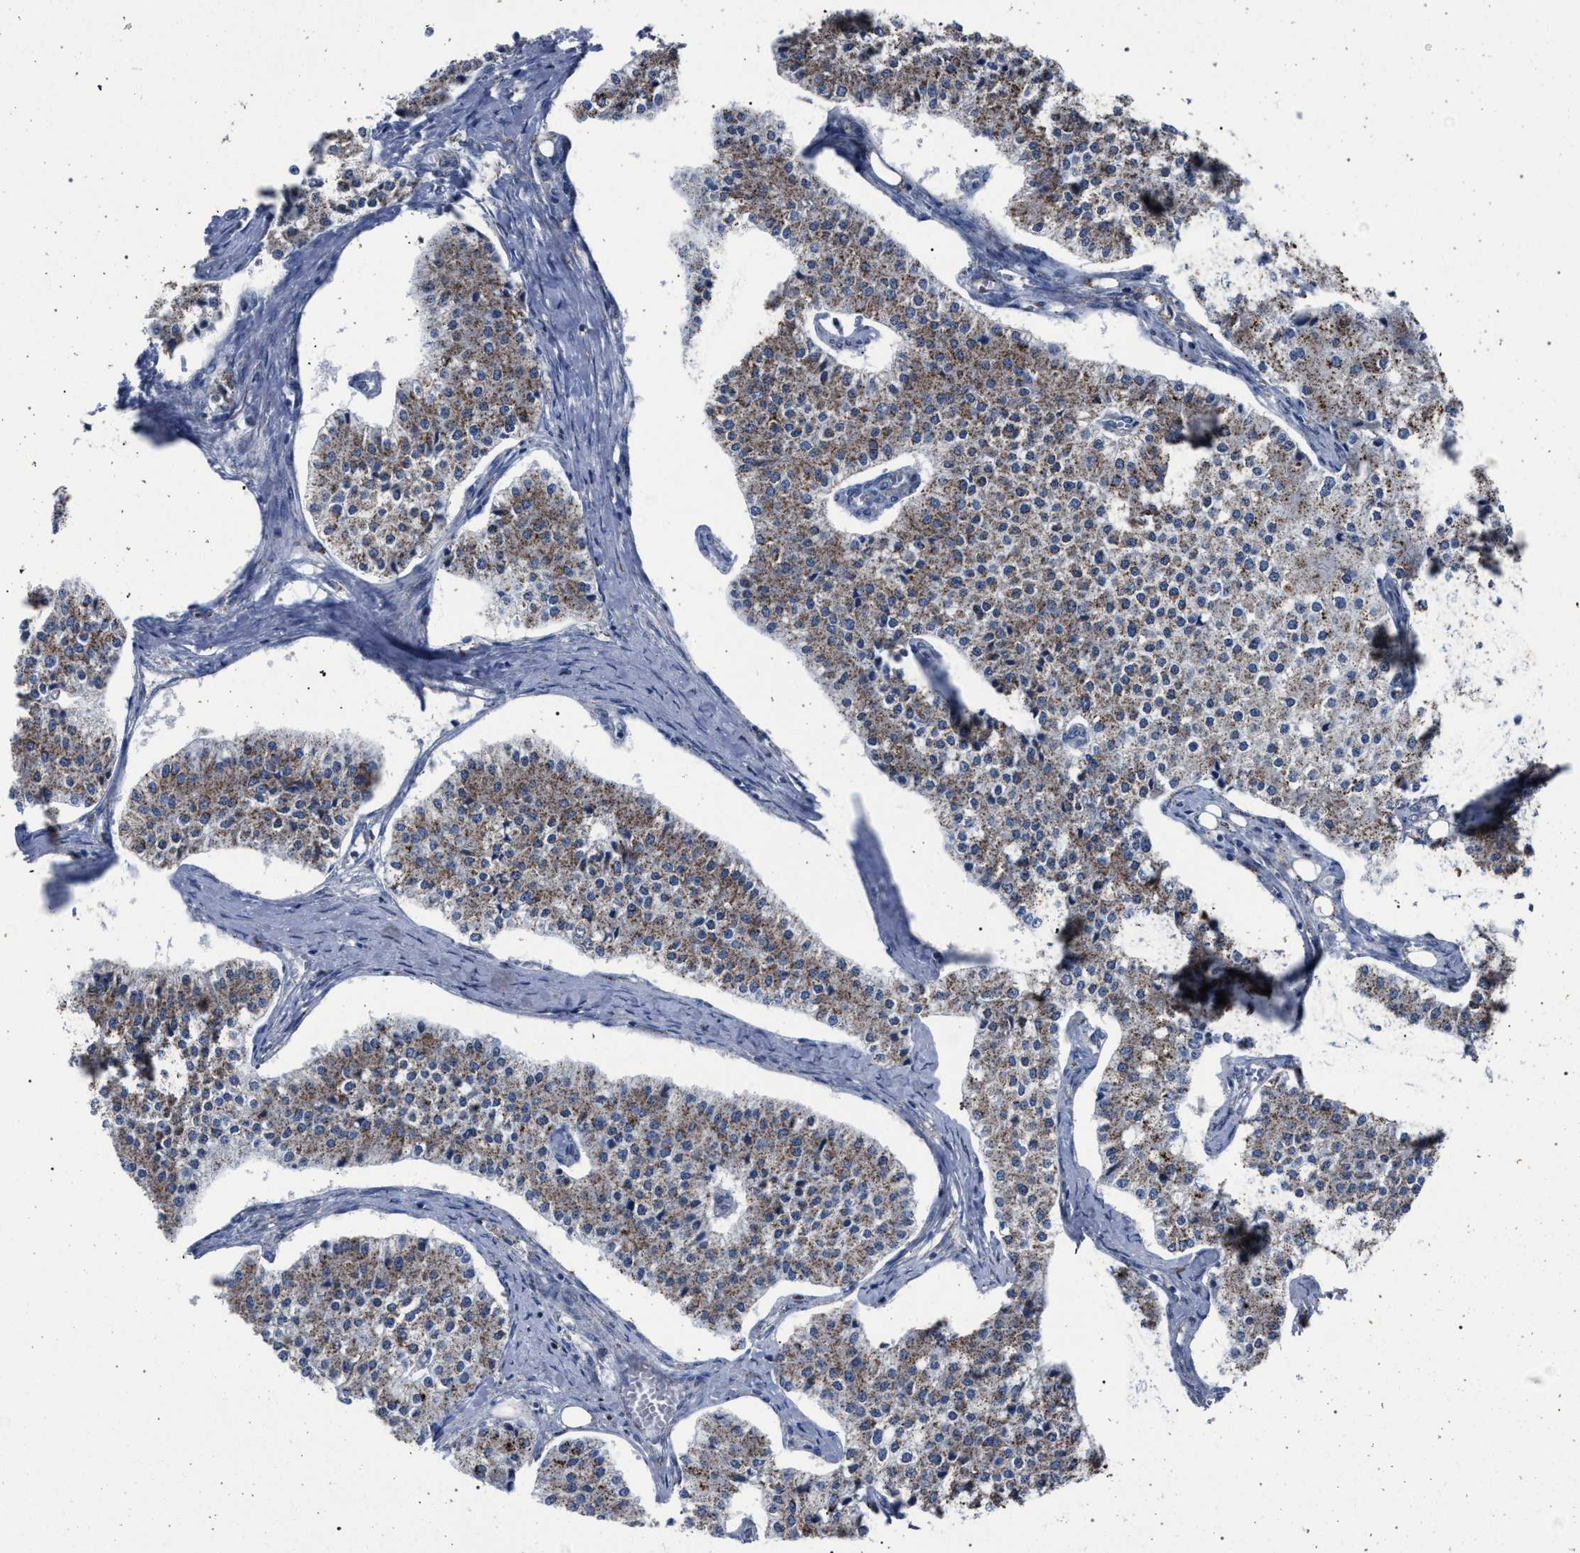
{"staining": {"intensity": "weak", "quantity": ">75%", "location": "cytoplasmic/membranous"}, "tissue": "carcinoid", "cell_type": "Tumor cells", "image_type": "cancer", "snomed": [{"axis": "morphology", "description": "Carcinoid, malignant, NOS"}, {"axis": "topography", "description": "Colon"}], "caption": "The immunohistochemical stain highlights weak cytoplasmic/membranous positivity in tumor cells of carcinoid (malignant) tissue. (brown staining indicates protein expression, while blue staining denotes nuclei).", "gene": "HSD17B4", "patient": {"sex": "female", "age": 52}}